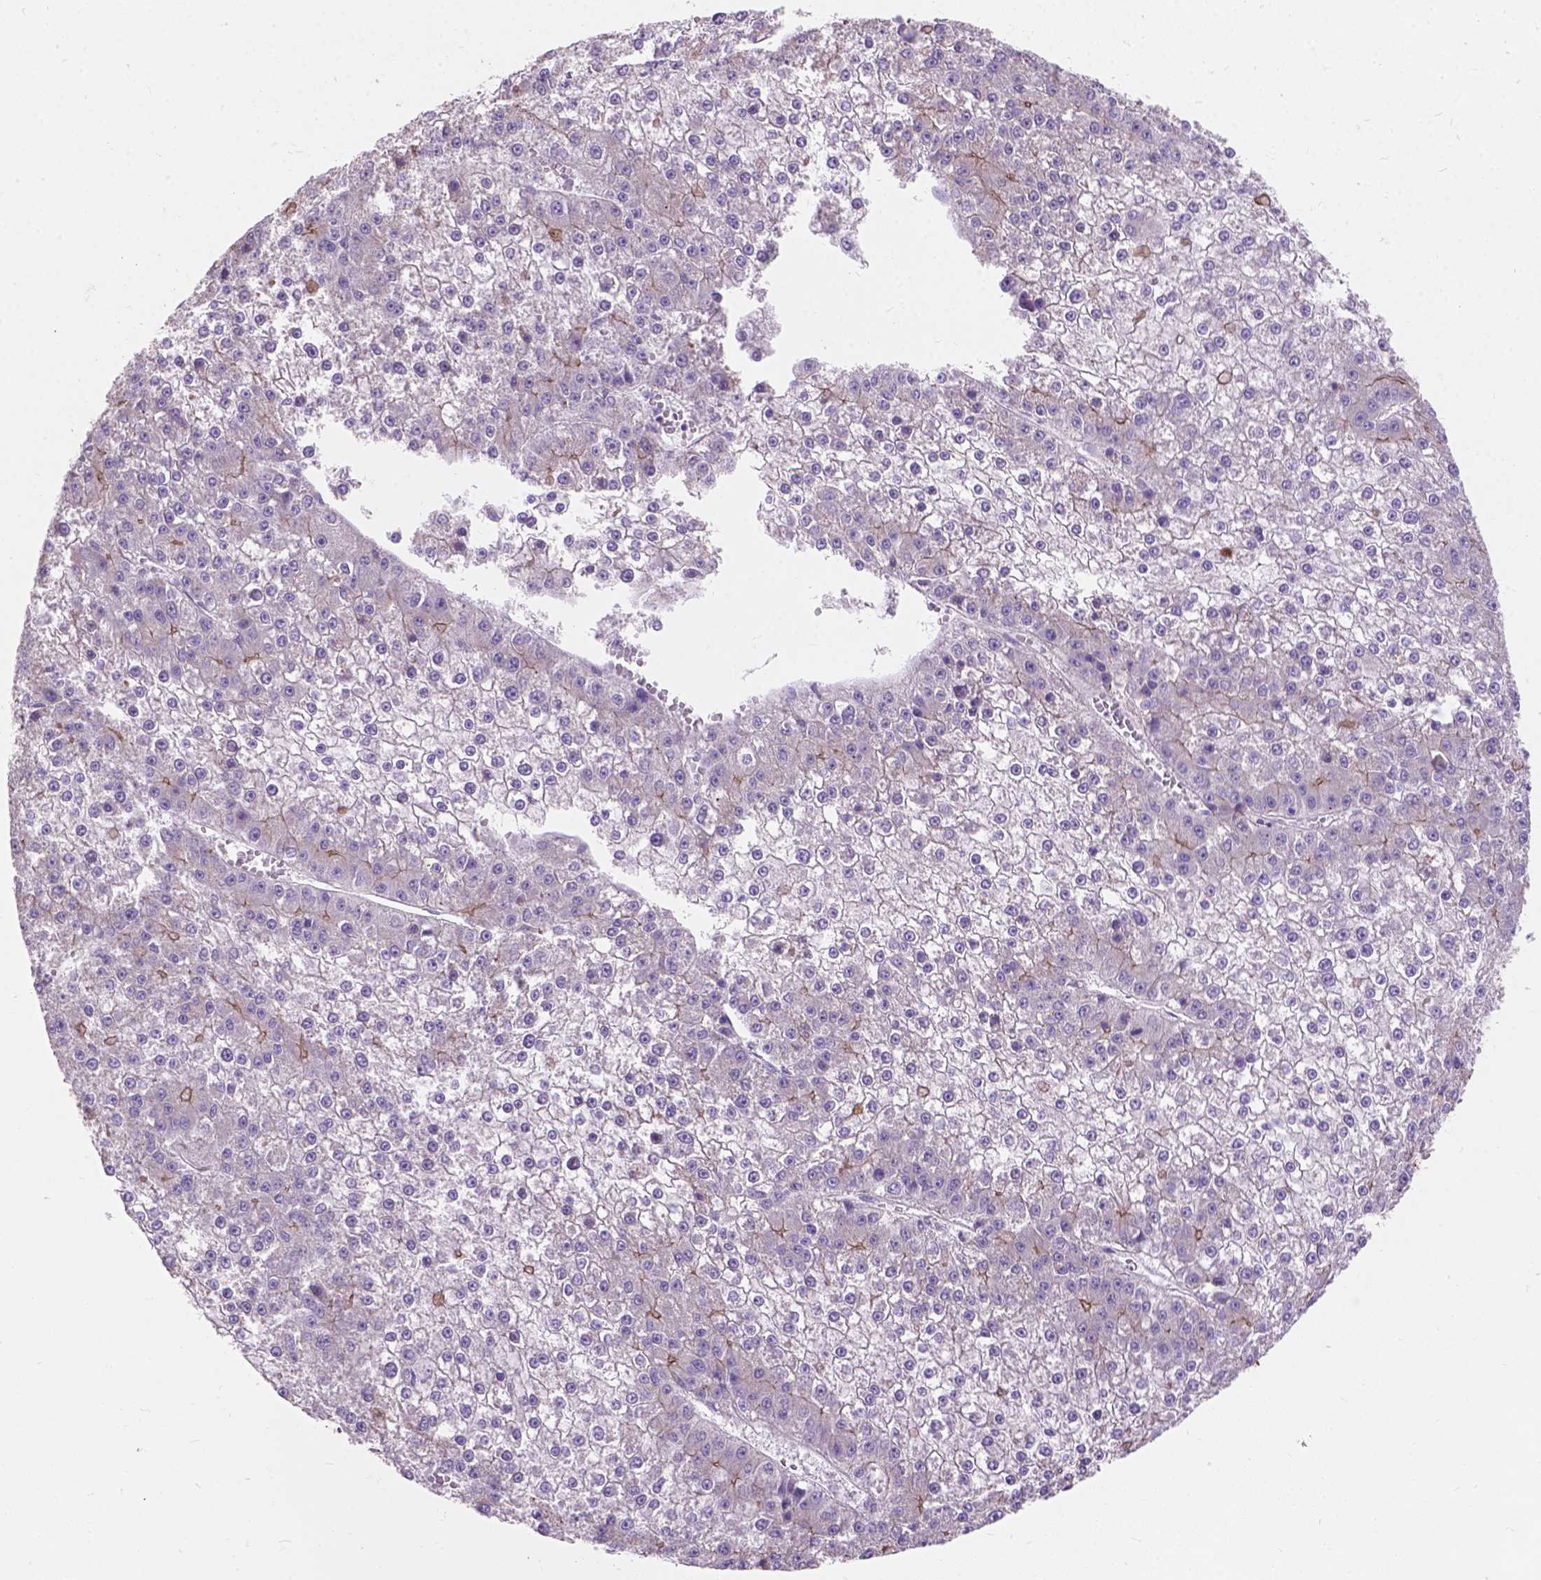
{"staining": {"intensity": "weak", "quantity": "<25%", "location": "cytoplasmic/membranous"}, "tissue": "liver cancer", "cell_type": "Tumor cells", "image_type": "cancer", "snomed": [{"axis": "morphology", "description": "Carcinoma, Hepatocellular, NOS"}, {"axis": "topography", "description": "Liver"}], "caption": "Tumor cells show no significant expression in liver cancer (hepatocellular carcinoma).", "gene": "MYH14", "patient": {"sex": "female", "age": 73}}